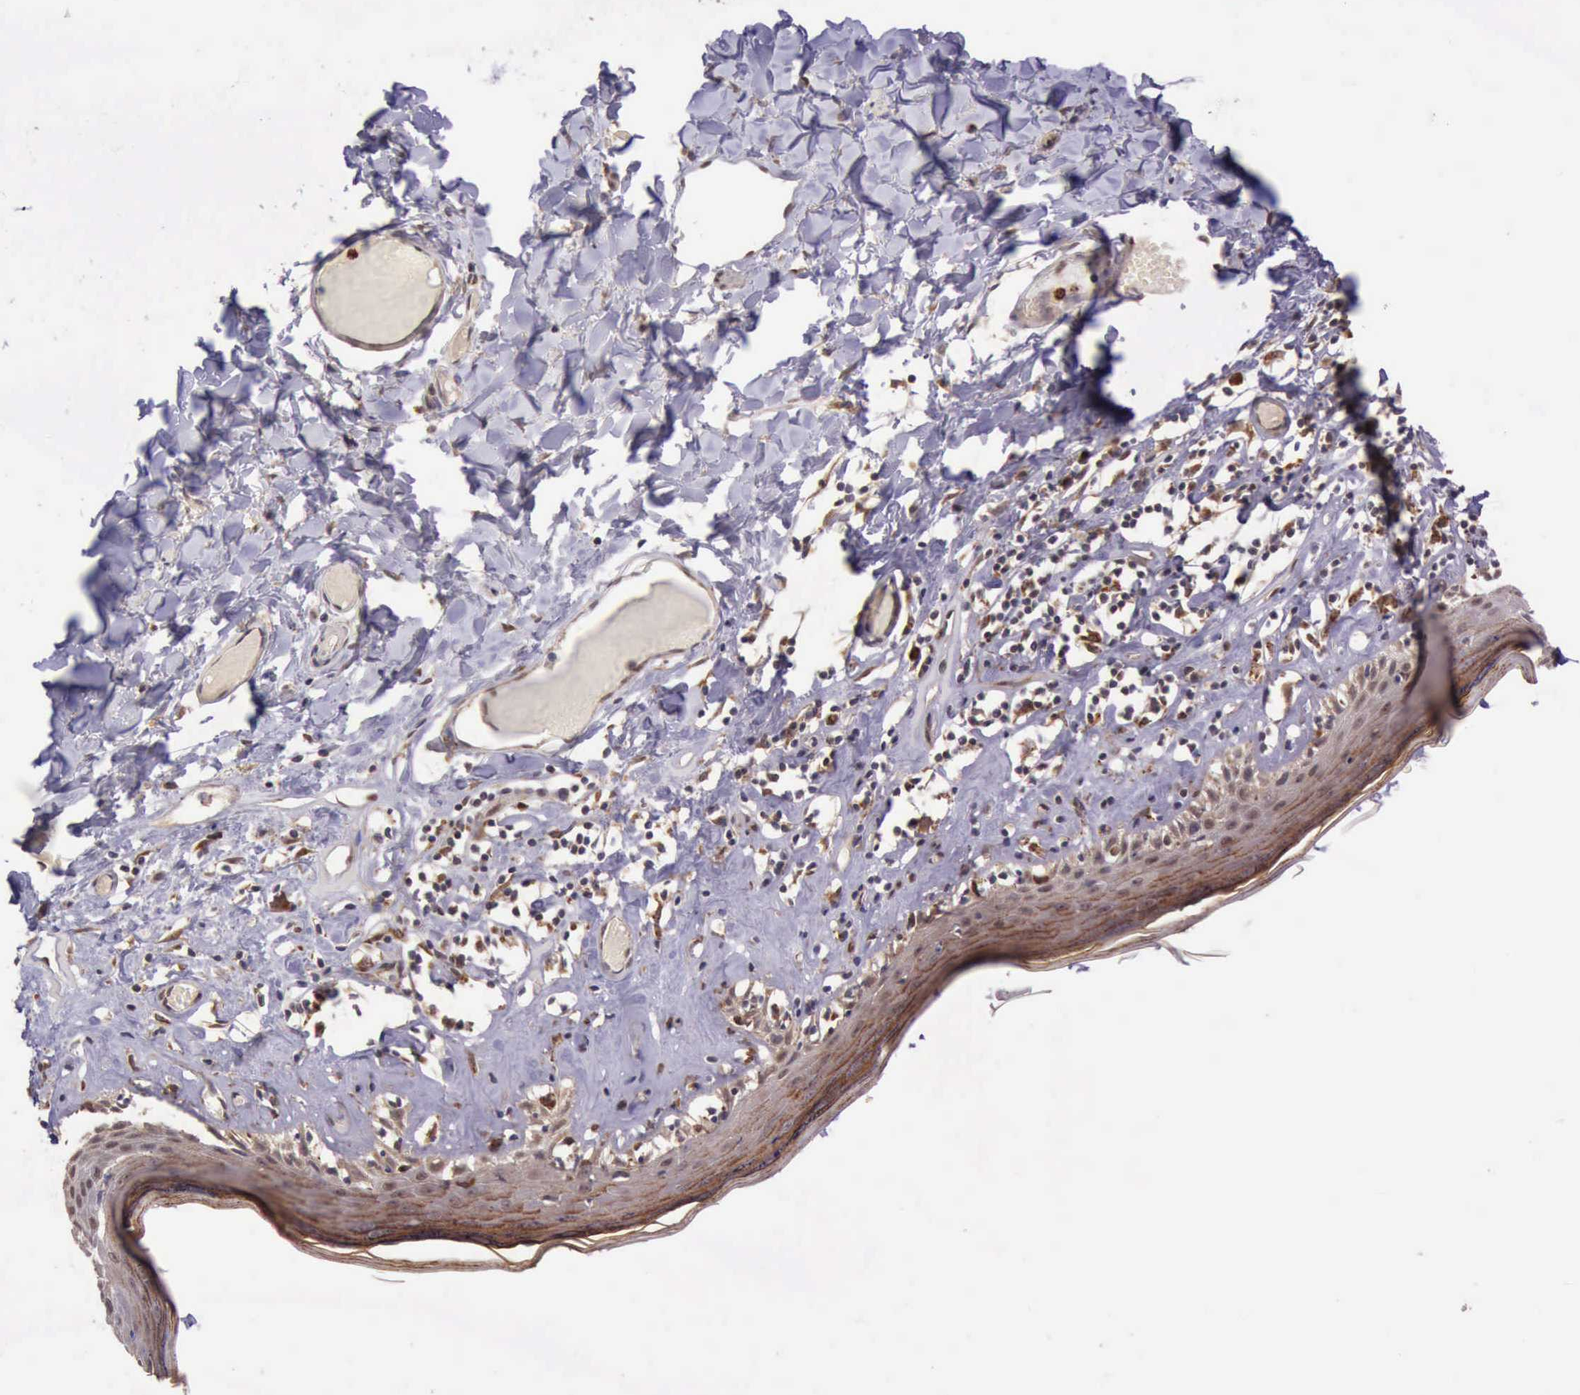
{"staining": {"intensity": "moderate", "quantity": "25%-75%", "location": "cytoplasmic/membranous"}, "tissue": "skin", "cell_type": "Epidermal cells", "image_type": "normal", "snomed": [{"axis": "morphology", "description": "Normal tissue, NOS"}, {"axis": "topography", "description": "Vascular tissue"}, {"axis": "topography", "description": "Vulva"}, {"axis": "topography", "description": "Peripheral nerve tissue"}], "caption": "Immunohistochemistry image of normal skin: skin stained using immunohistochemistry demonstrates medium levels of moderate protein expression localized specifically in the cytoplasmic/membranous of epidermal cells, appearing as a cytoplasmic/membranous brown color.", "gene": "ARMCX3", "patient": {"sex": "female", "age": 86}}